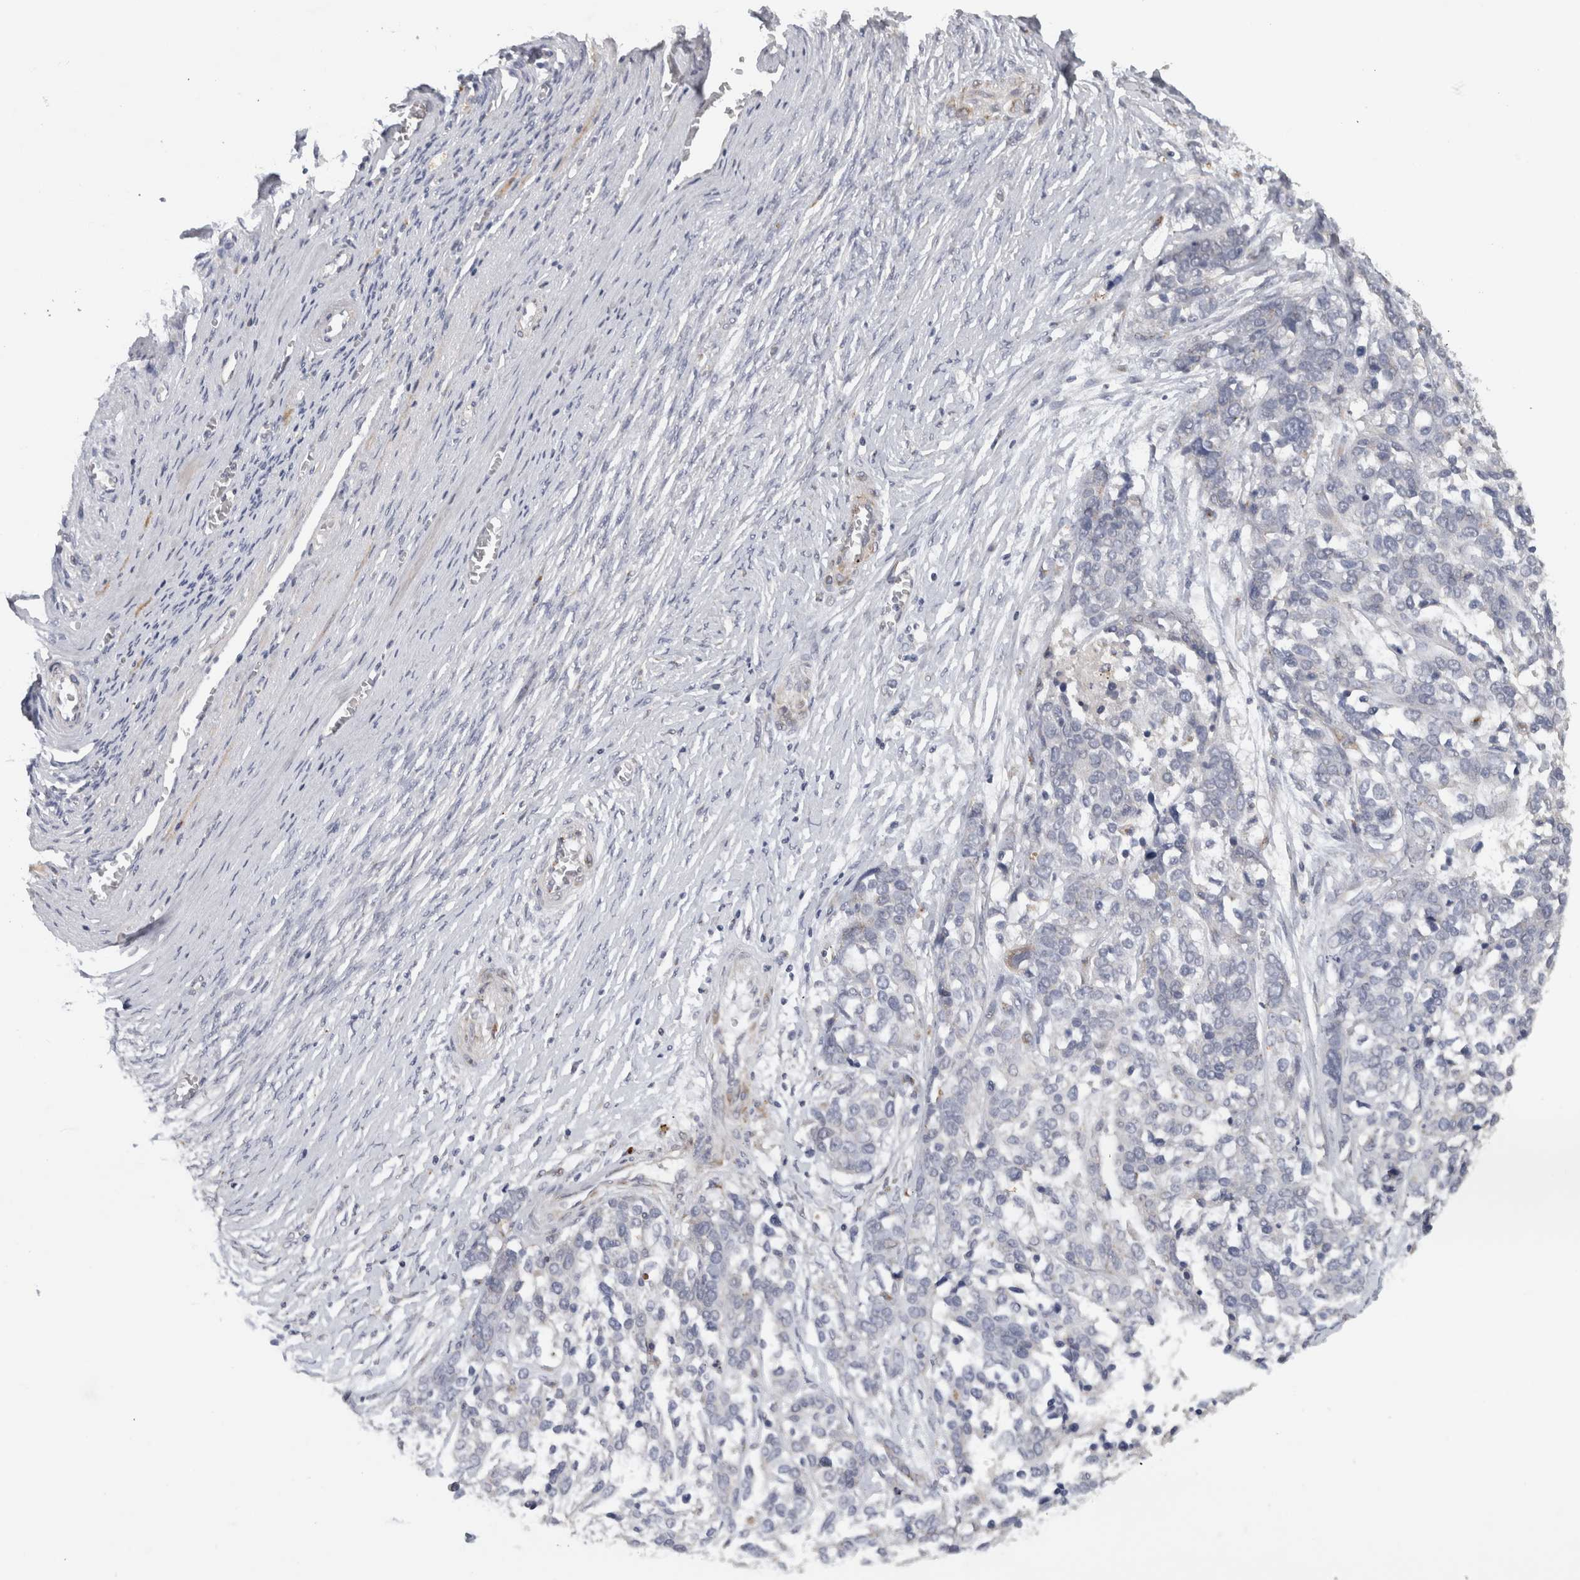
{"staining": {"intensity": "negative", "quantity": "none", "location": "none"}, "tissue": "ovarian cancer", "cell_type": "Tumor cells", "image_type": "cancer", "snomed": [{"axis": "morphology", "description": "Cystadenocarcinoma, serous, NOS"}, {"axis": "topography", "description": "Ovary"}], "caption": "The micrograph demonstrates no staining of tumor cells in serous cystadenocarcinoma (ovarian). The staining is performed using DAB (3,3'-diaminobenzidine) brown chromogen with nuclei counter-stained in using hematoxylin.", "gene": "MGAT1", "patient": {"sex": "female", "age": 44}}